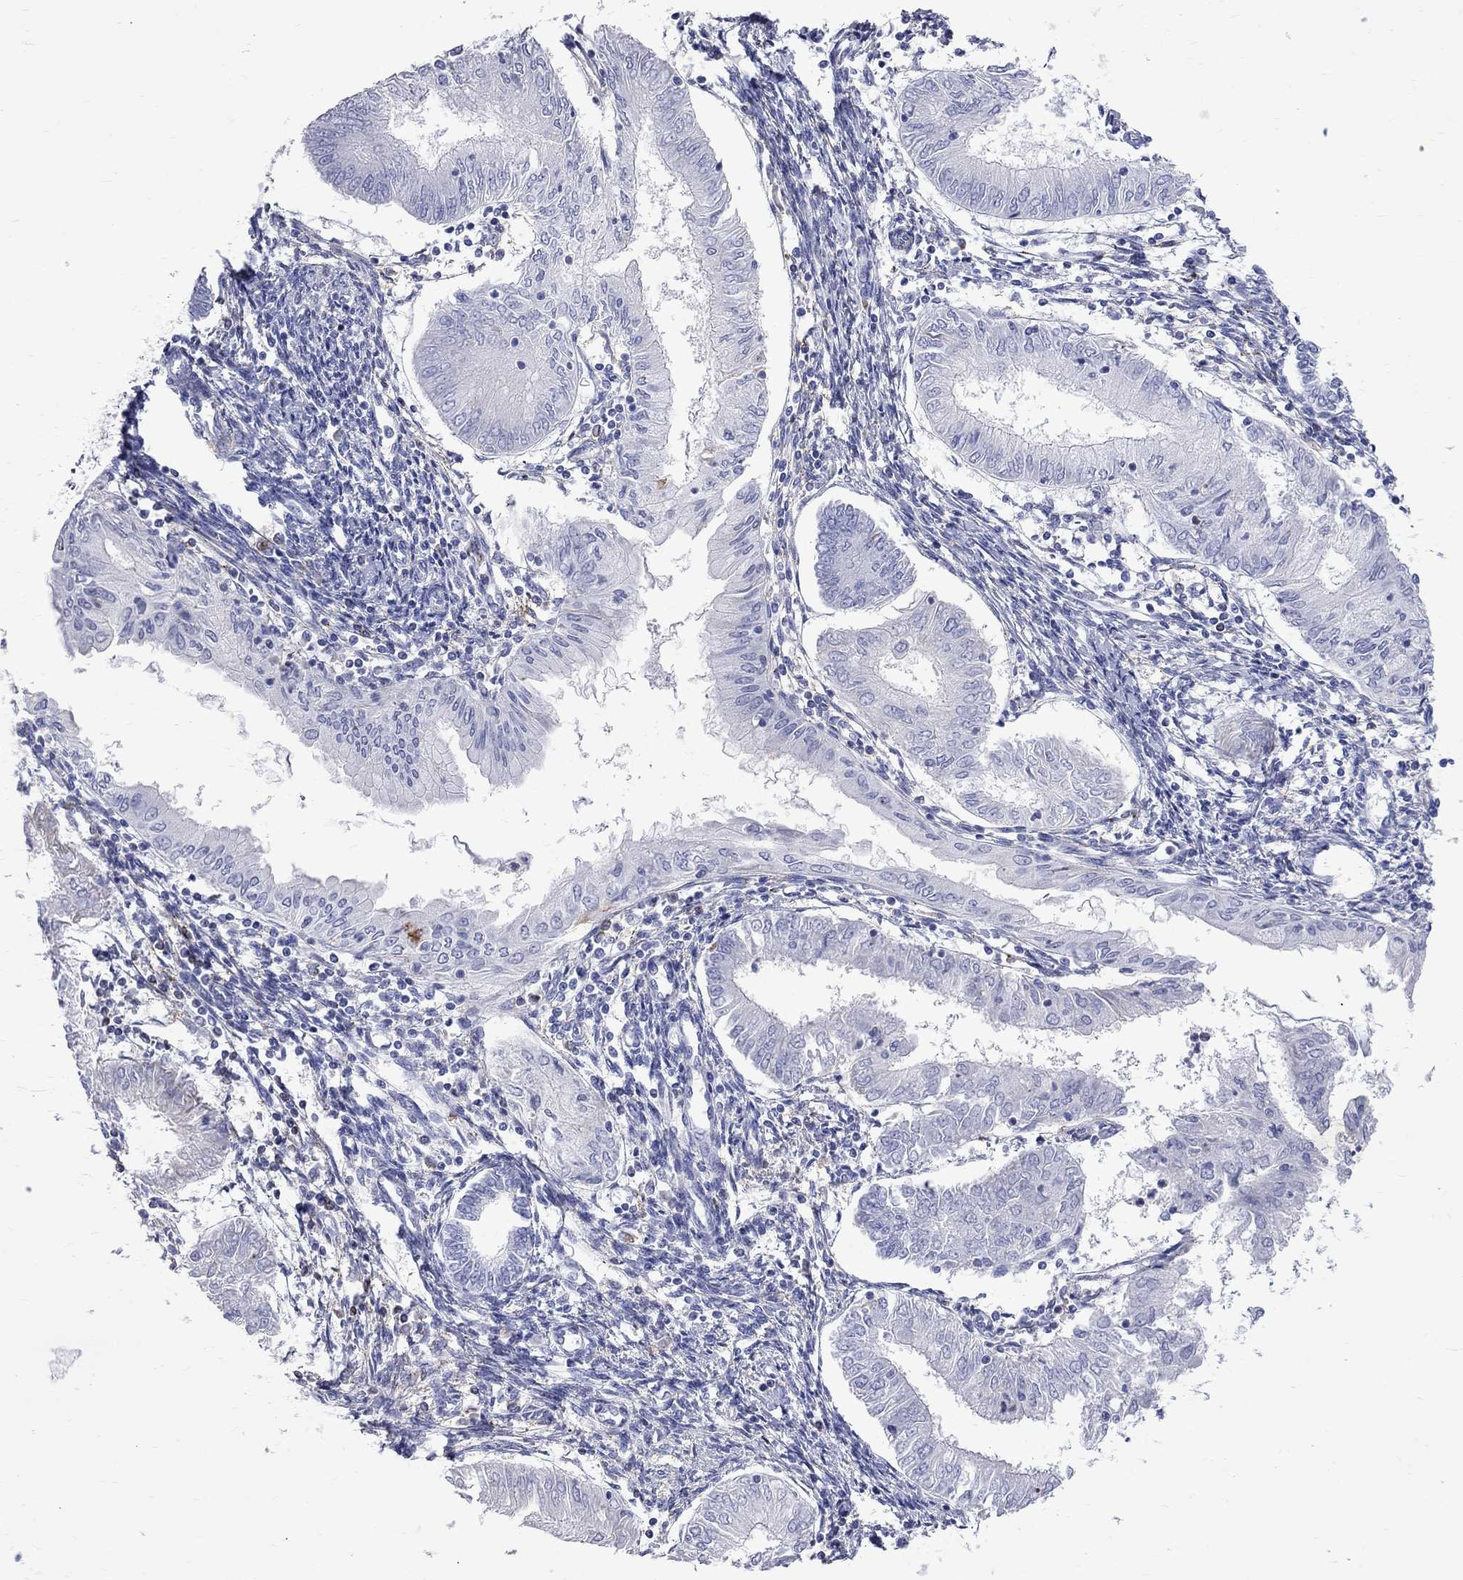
{"staining": {"intensity": "negative", "quantity": "none", "location": "none"}, "tissue": "endometrial cancer", "cell_type": "Tumor cells", "image_type": "cancer", "snomed": [{"axis": "morphology", "description": "Adenocarcinoma, NOS"}, {"axis": "topography", "description": "Endometrium"}], "caption": "An IHC micrograph of endometrial cancer (adenocarcinoma) is shown. There is no staining in tumor cells of endometrial cancer (adenocarcinoma). (DAB (3,3'-diaminobenzidine) IHC visualized using brightfield microscopy, high magnification).", "gene": "S100A3", "patient": {"sex": "female", "age": 68}}